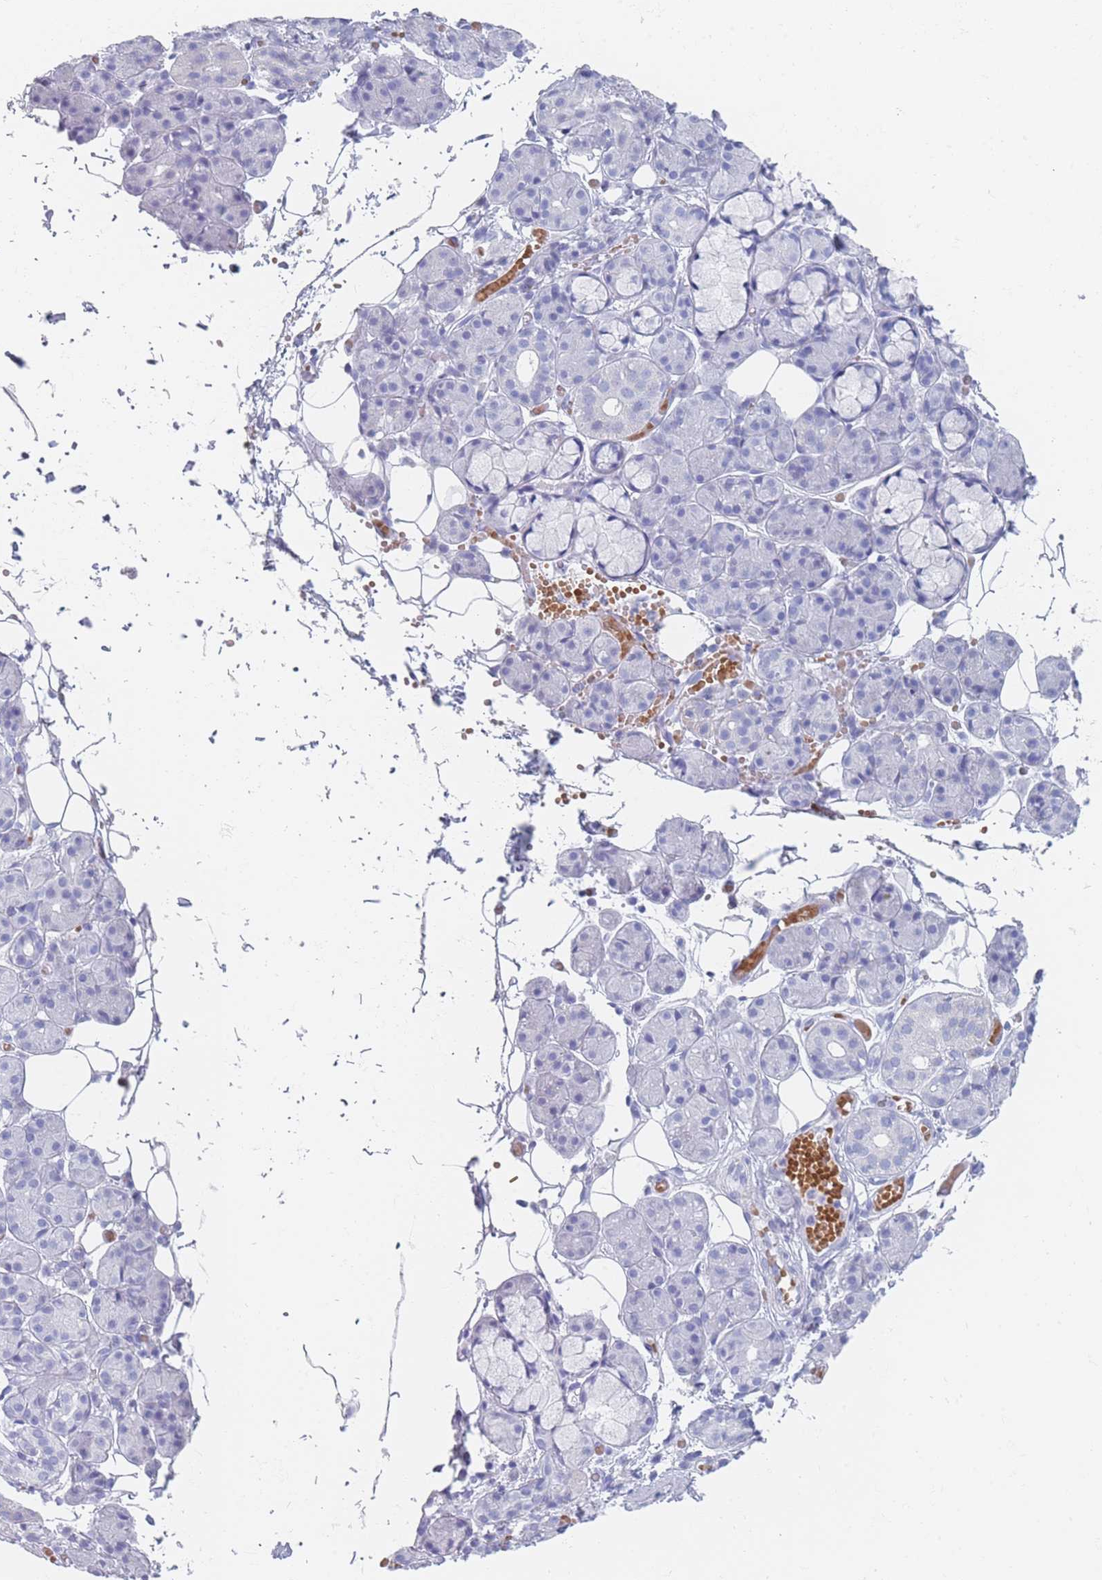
{"staining": {"intensity": "negative", "quantity": "none", "location": "none"}, "tissue": "salivary gland", "cell_type": "Glandular cells", "image_type": "normal", "snomed": [{"axis": "morphology", "description": "Normal tissue, NOS"}, {"axis": "topography", "description": "Salivary gland"}], "caption": "IHC of normal salivary gland exhibits no staining in glandular cells. The staining was performed using DAB to visualize the protein expression in brown, while the nuclei were stained in blue with hematoxylin (Magnification: 20x).", "gene": "OR5D16", "patient": {"sex": "male", "age": 63}}